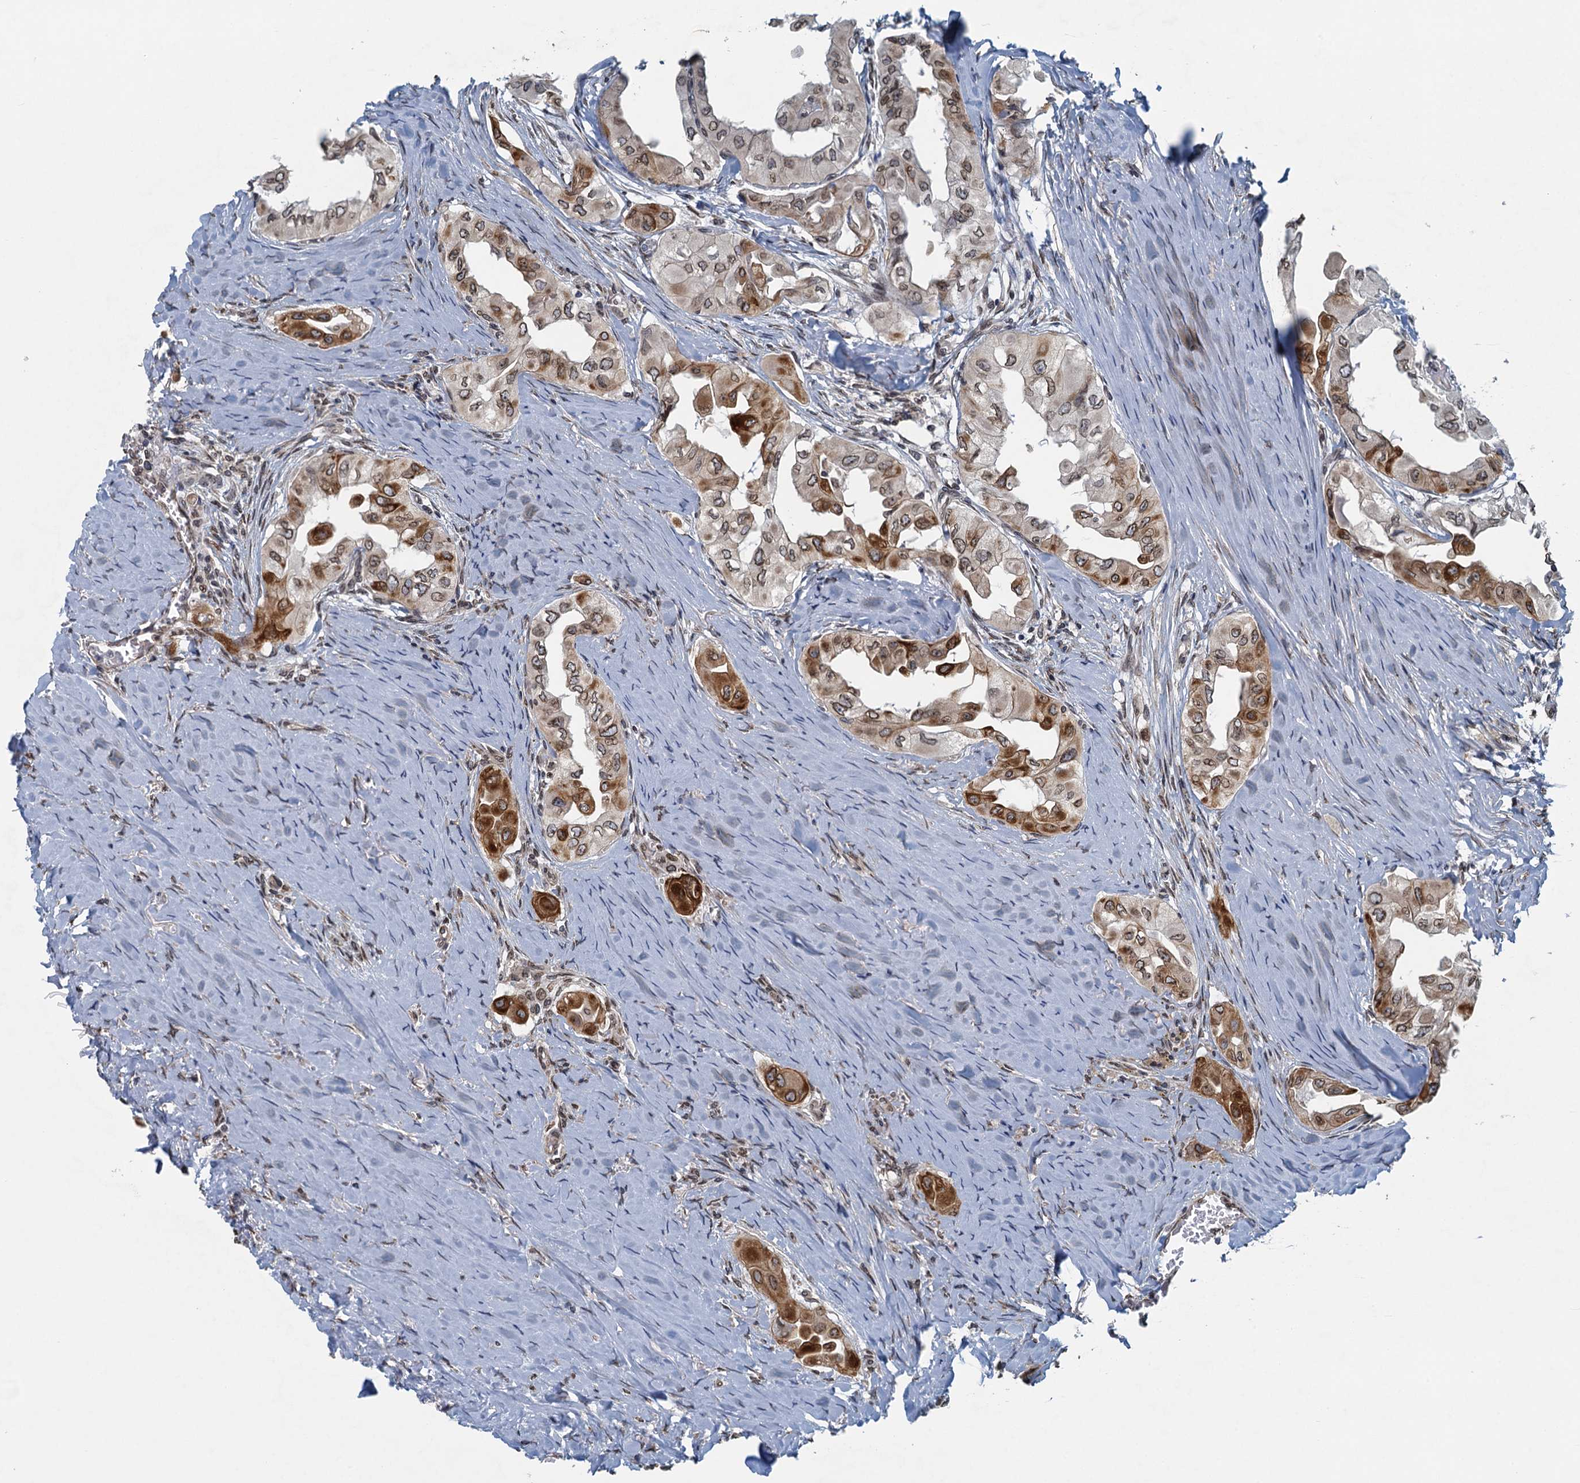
{"staining": {"intensity": "moderate", "quantity": ">75%", "location": "cytoplasmic/membranous,nuclear"}, "tissue": "thyroid cancer", "cell_type": "Tumor cells", "image_type": "cancer", "snomed": [{"axis": "morphology", "description": "Papillary adenocarcinoma, NOS"}, {"axis": "topography", "description": "Thyroid gland"}], "caption": "Papillary adenocarcinoma (thyroid) stained with DAB IHC displays medium levels of moderate cytoplasmic/membranous and nuclear positivity in approximately >75% of tumor cells.", "gene": "CCDC34", "patient": {"sex": "female", "age": 59}}